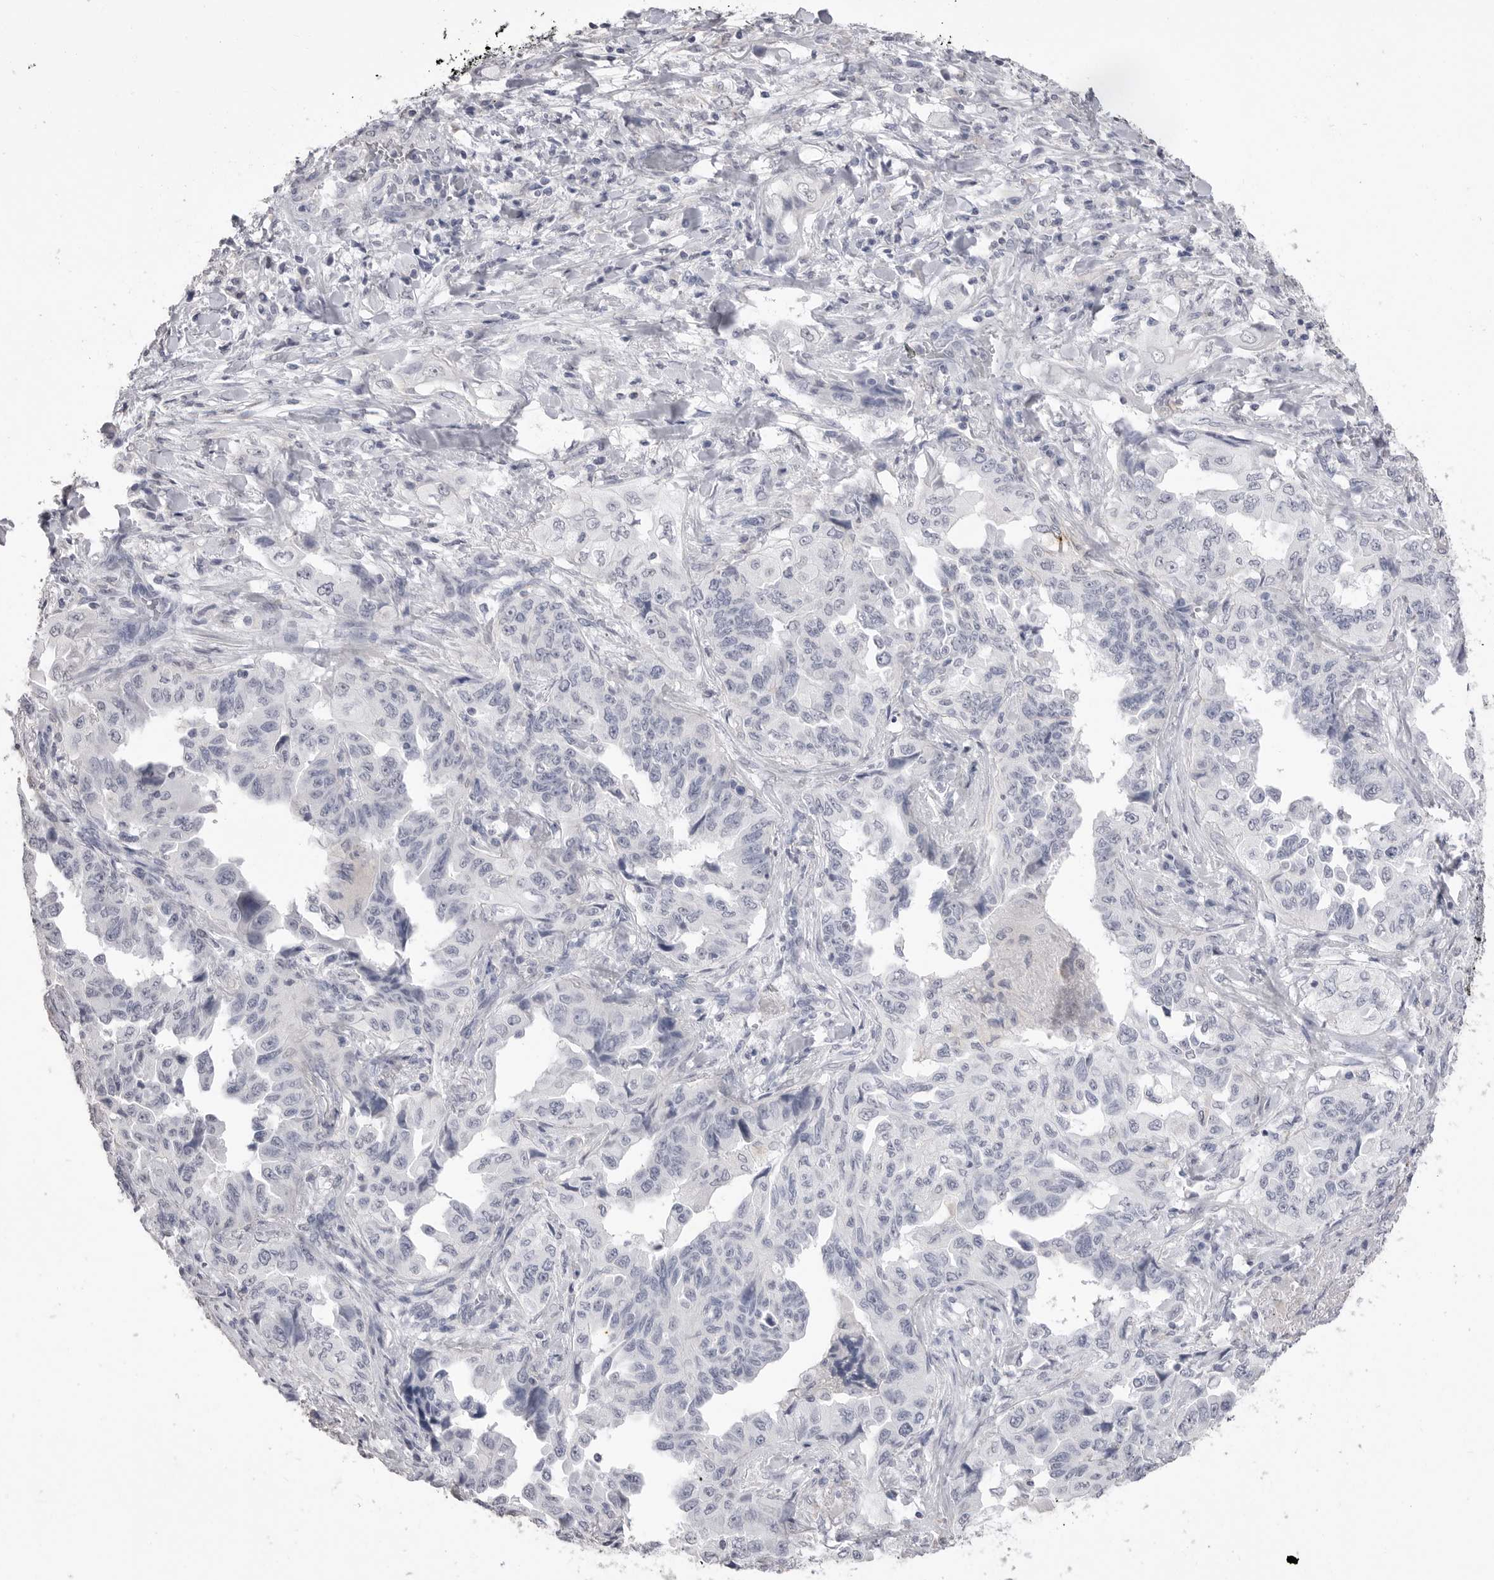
{"staining": {"intensity": "negative", "quantity": "none", "location": "none"}, "tissue": "lung cancer", "cell_type": "Tumor cells", "image_type": "cancer", "snomed": [{"axis": "morphology", "description": "Adenocarcinoma, NOS"}, {"axis": "topography", "description": "Lung"}], "caption": "The IHC histopathology image has no significant expression in tumor cells of adenocarcinoma (lung) tissue. (IHC, brightfield microscopy, high magnification).", "gene": "ICAM5", "patient": {"sex": "female", "age": 51}}